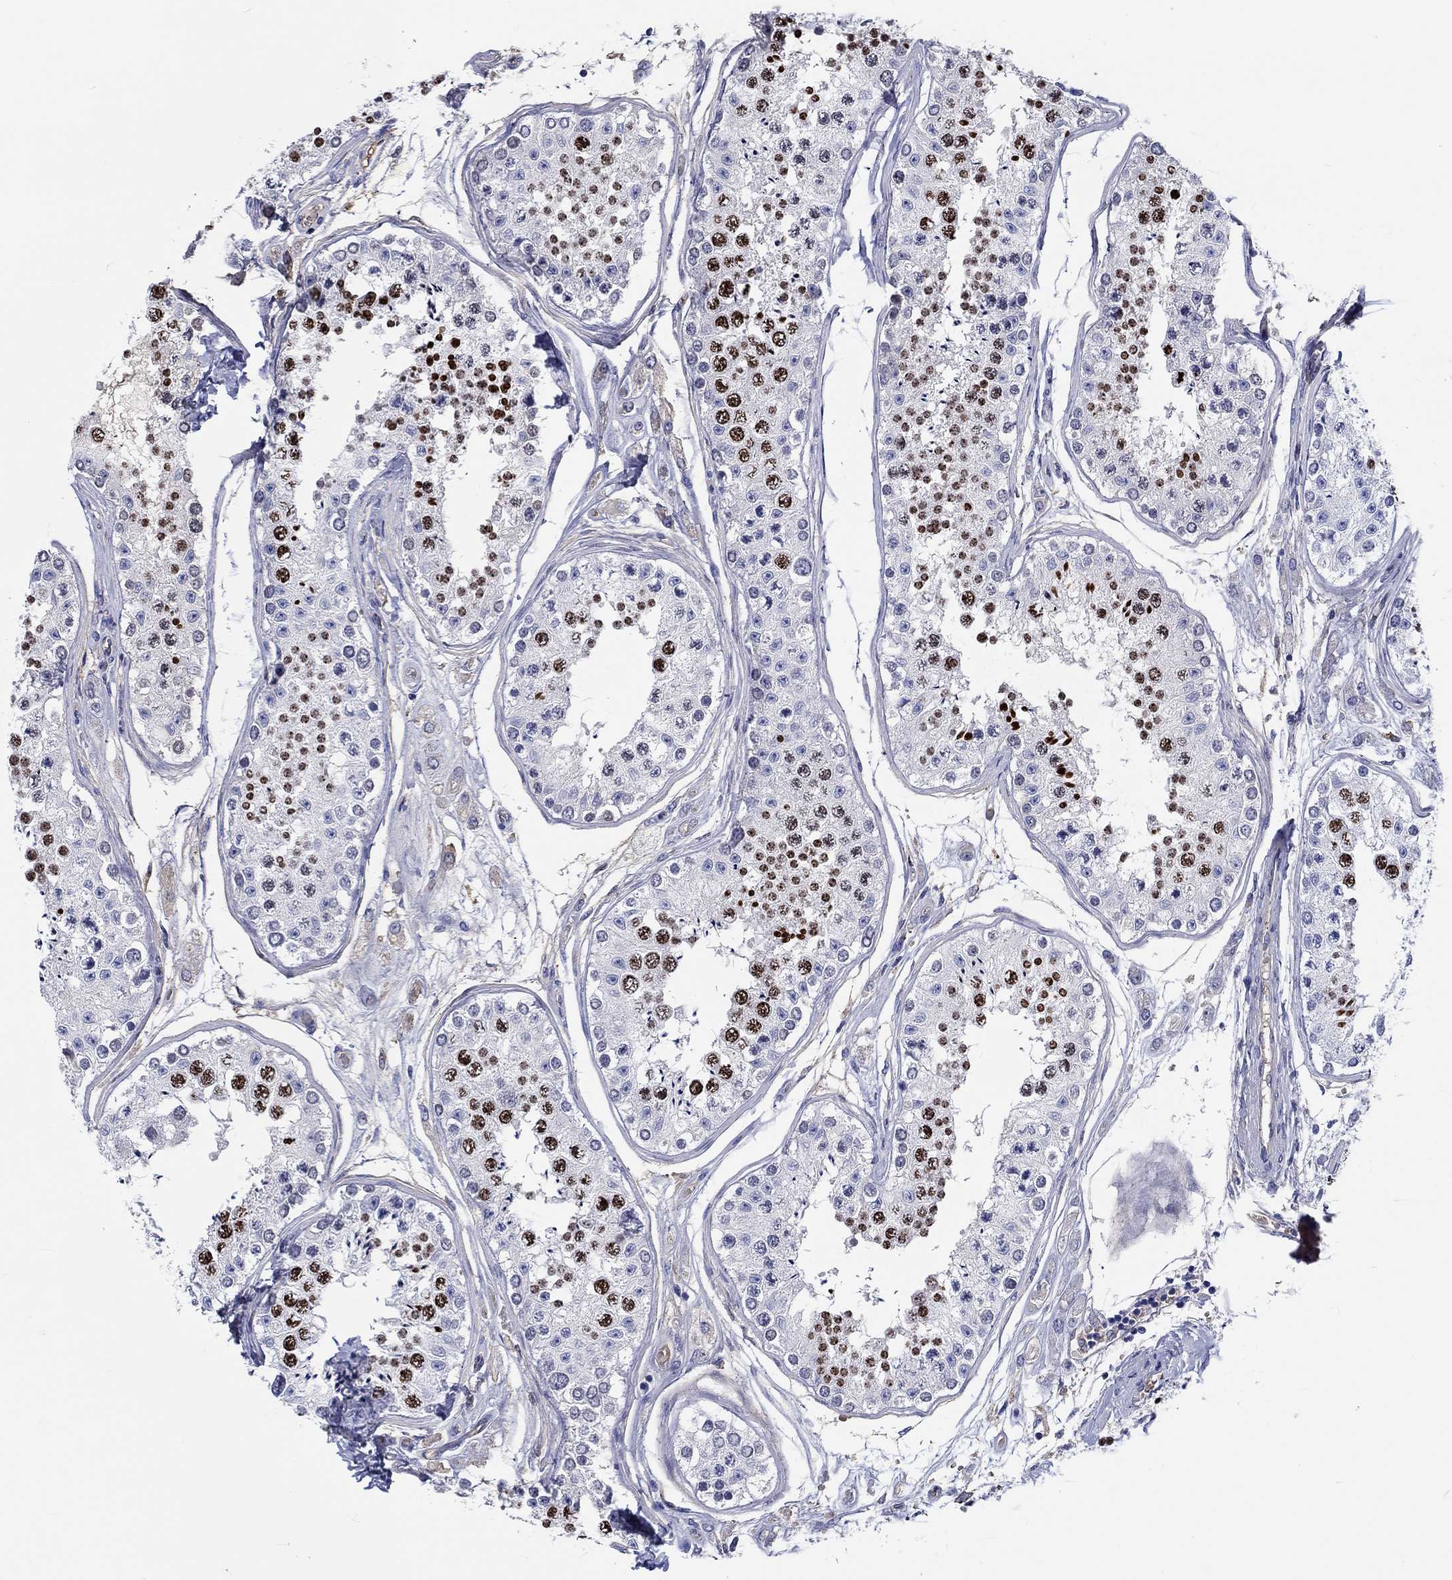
{"staining": {"intensity": "strong", "quantity": "25%-75%", "location": "nuclear"}, "tissue": "testis", "cell_type": "Cells in seminiferous ducts", "image_type": "normal", "snomed": [{"axis": "morphology", "description": "Normal tissue, NOS"}, {"axis": "topography", "description": "Testis"}], "caption": "This is a histology image of immunohistochemistry (IHC) staining of benign testis, which shows strong staining in the nuclear of cells in seminiferous ducts.", "gene": "CDY1B", "patient": {"sex": "male", "age": 25}}